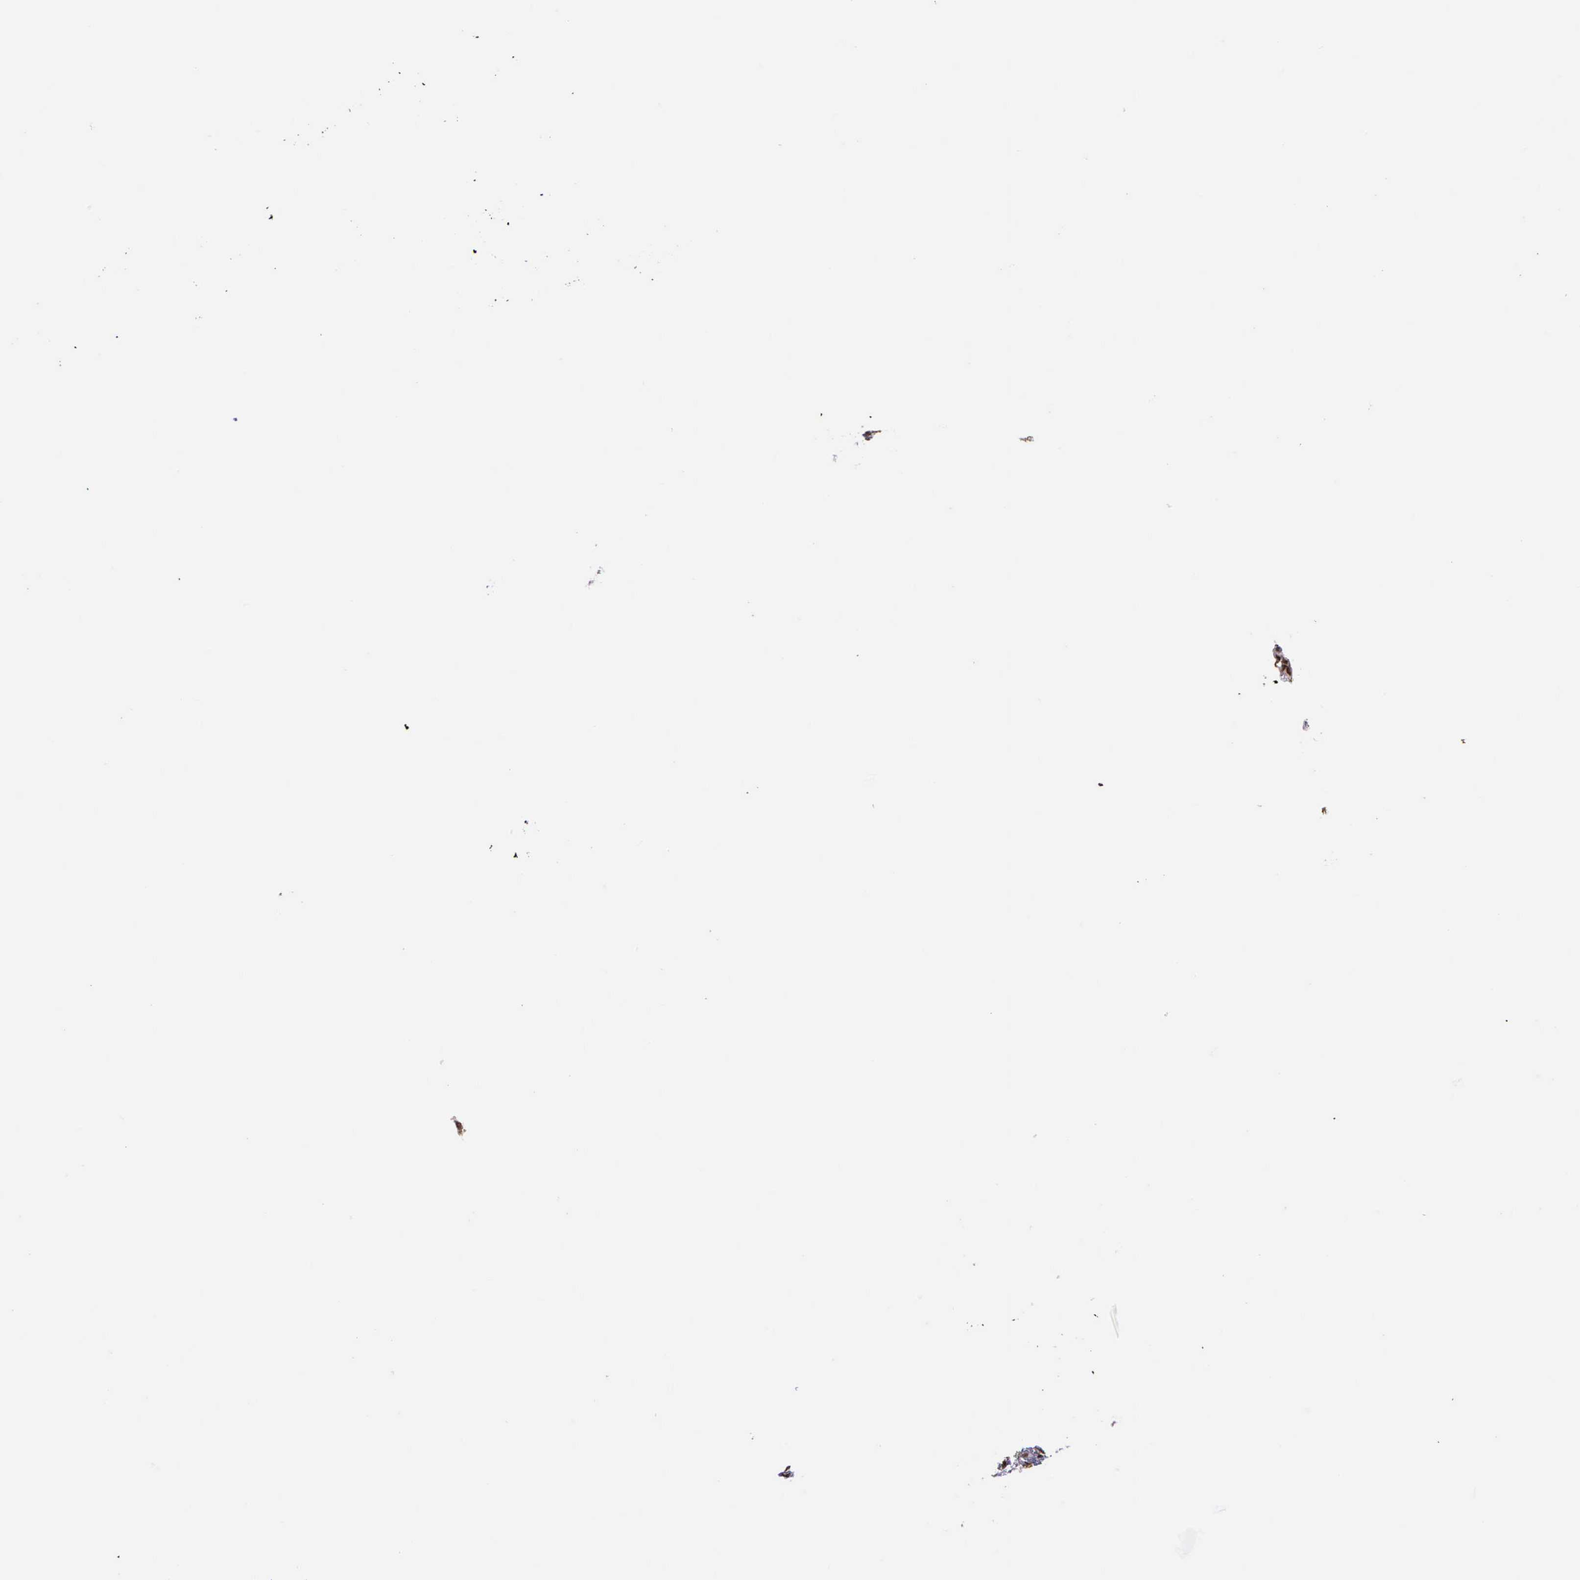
{"staining": {"intensity": "moderate", "quantity": ">75%", "location": "nuclear"}, "tissue": "colorectal cancer", "cell_type": "Tumor cells", "image_type": "cancer", "snomed": [{"axis": "morphology", "description": "Adenocarcinoma, NOS"}, {"axis": "topography", "description": "Colon"}], "caption": "The photomicrograph reveals a brown stain indicating the presence of a protein in the nuclear of tumor cells in colorectal cancer. (IHC, brightfield microscopy, high magnification).", "gene": "FAM47A", "patient": {"sex": "female", "age": 78}}